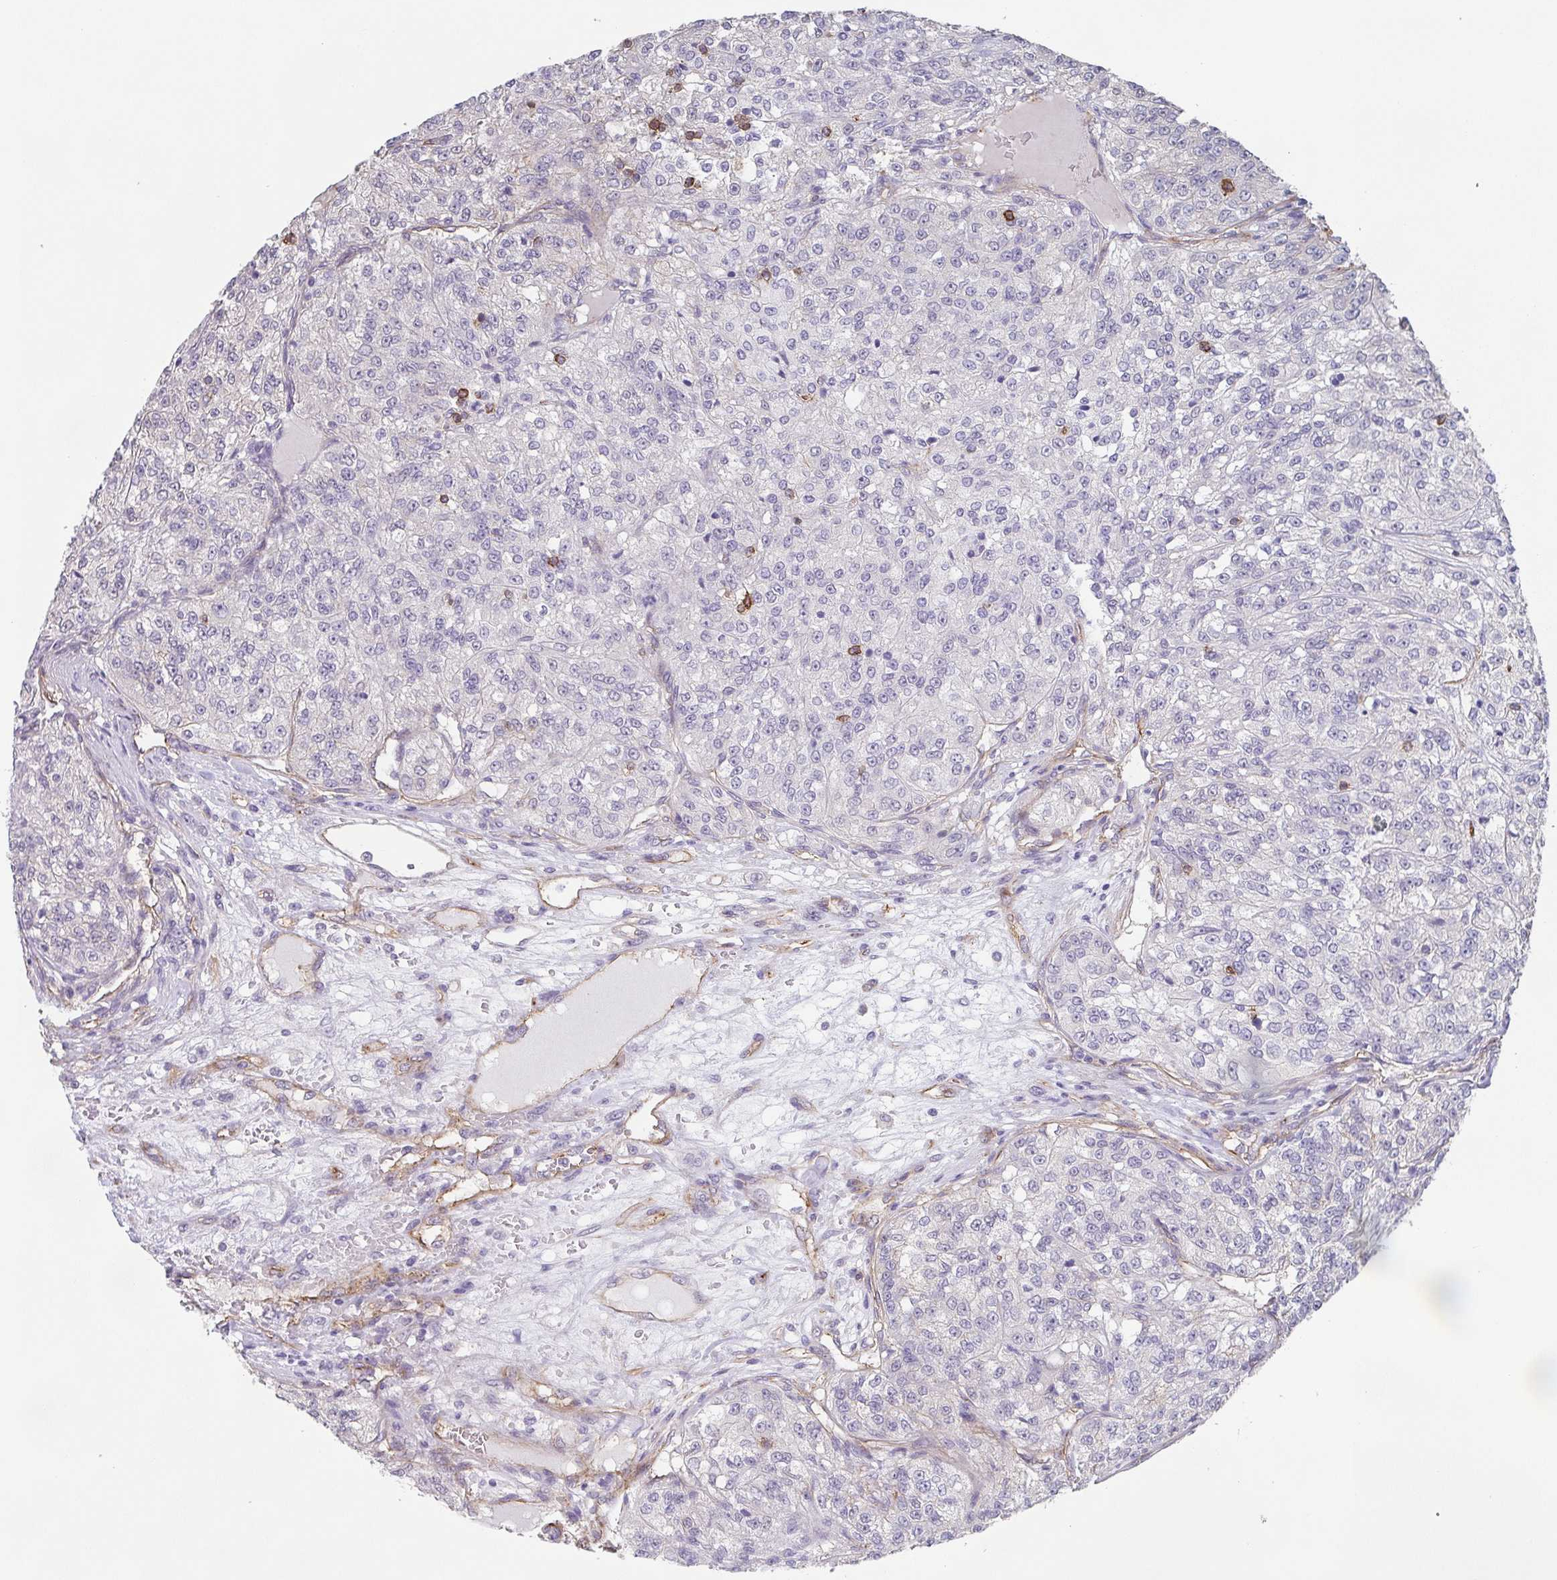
{"staining": {"intensity": "negative", "quantity": "none", "location": "none"}, "tissue": "renal cancer", "cell_type": "Tumor cells", "image_type": "cancer", "snomed": [{"axis": "morphology", "description": "Adenocarcinoma, NOS"}, {"axis": "topography", "description": "Kidney"}], "caption": "Micrograph shows no protein positivity in tumor cells of renal adenocarcinoma tissue.", "gene": "DBN1", "patient": {"sex": "female", "age": 63}}